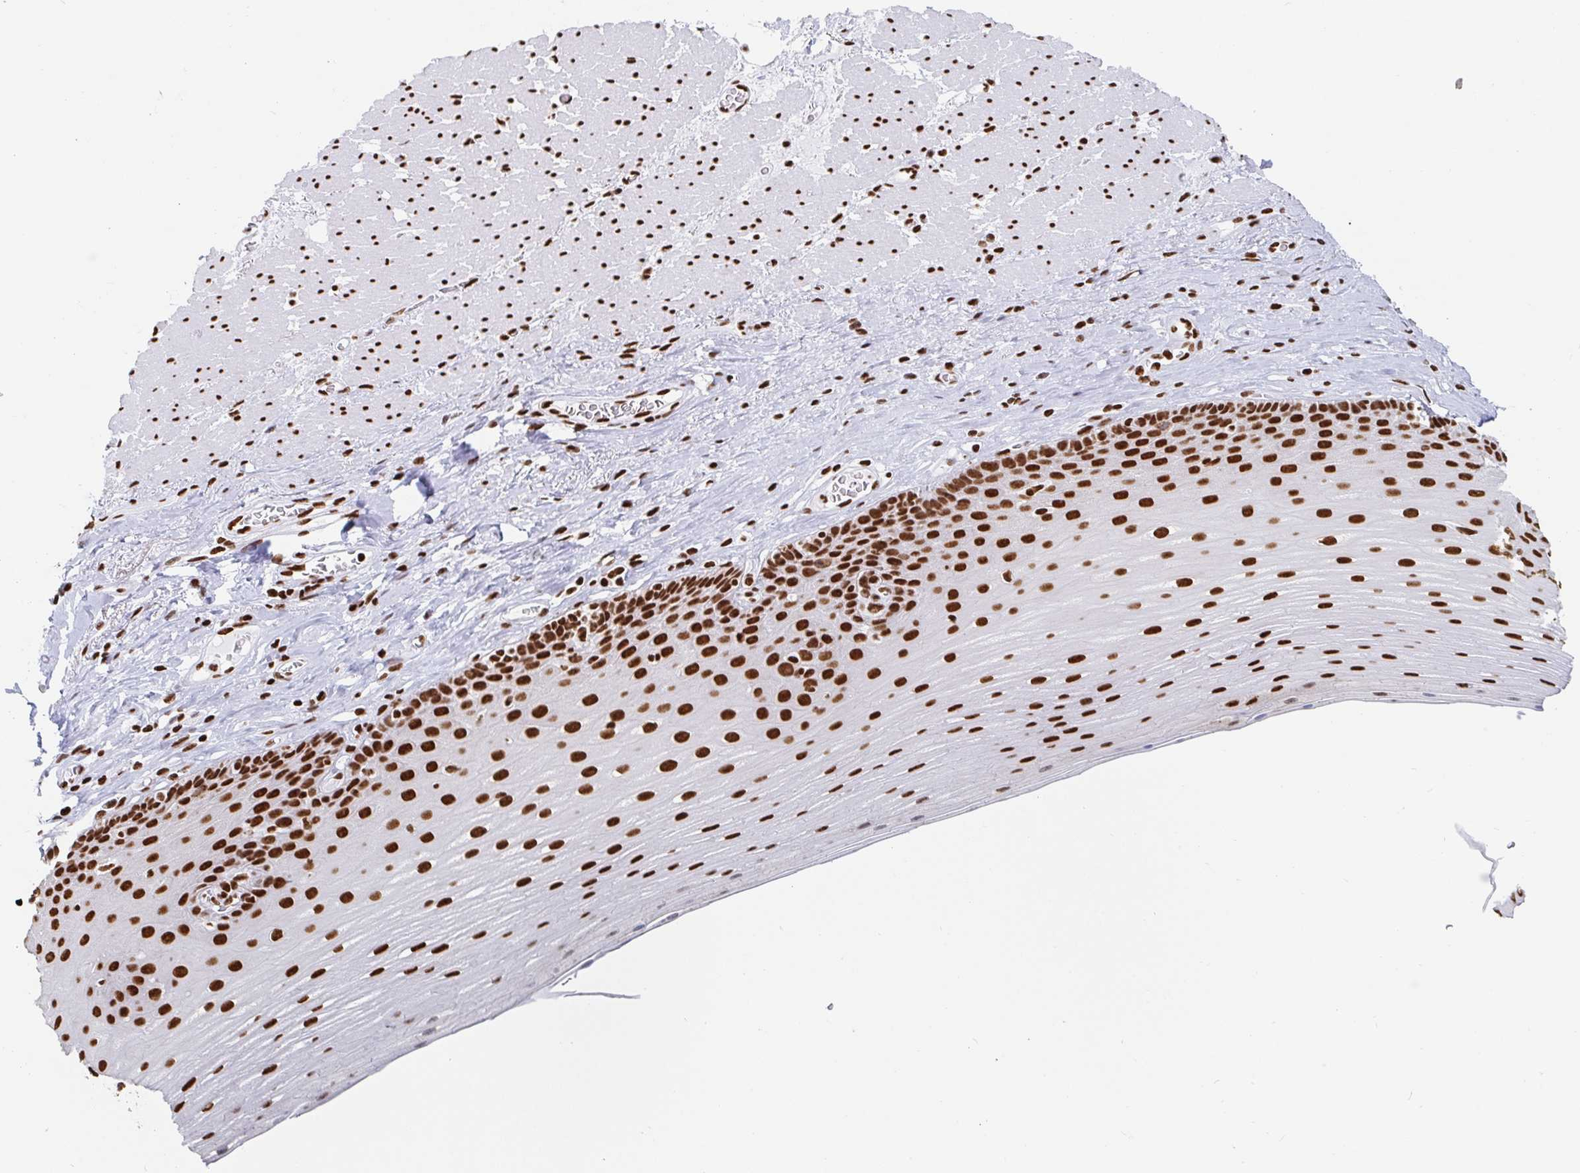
{"staining": {"intensity": "strong", "quantity": ">75%", "location": "nuclear"}, "tissue": "esophagus", "cell_type": "Squamous epithelial cells", "image_type": "normal", "snomed": [{"axis": "morphology", "description": "Normal tissue, NOS"}, {"axis": "topography", "description": "Esophagus"}], "caption": "Normal esophagus was stained to show a protein in brown. There is high levels of strong nuclear staining in about >75% of squamous epithelial cells. The protein is shown in brown color, while the nuclei are stained blue.", "gene": "EWSR1", "patient": {"sex": "male", "age": 62}}